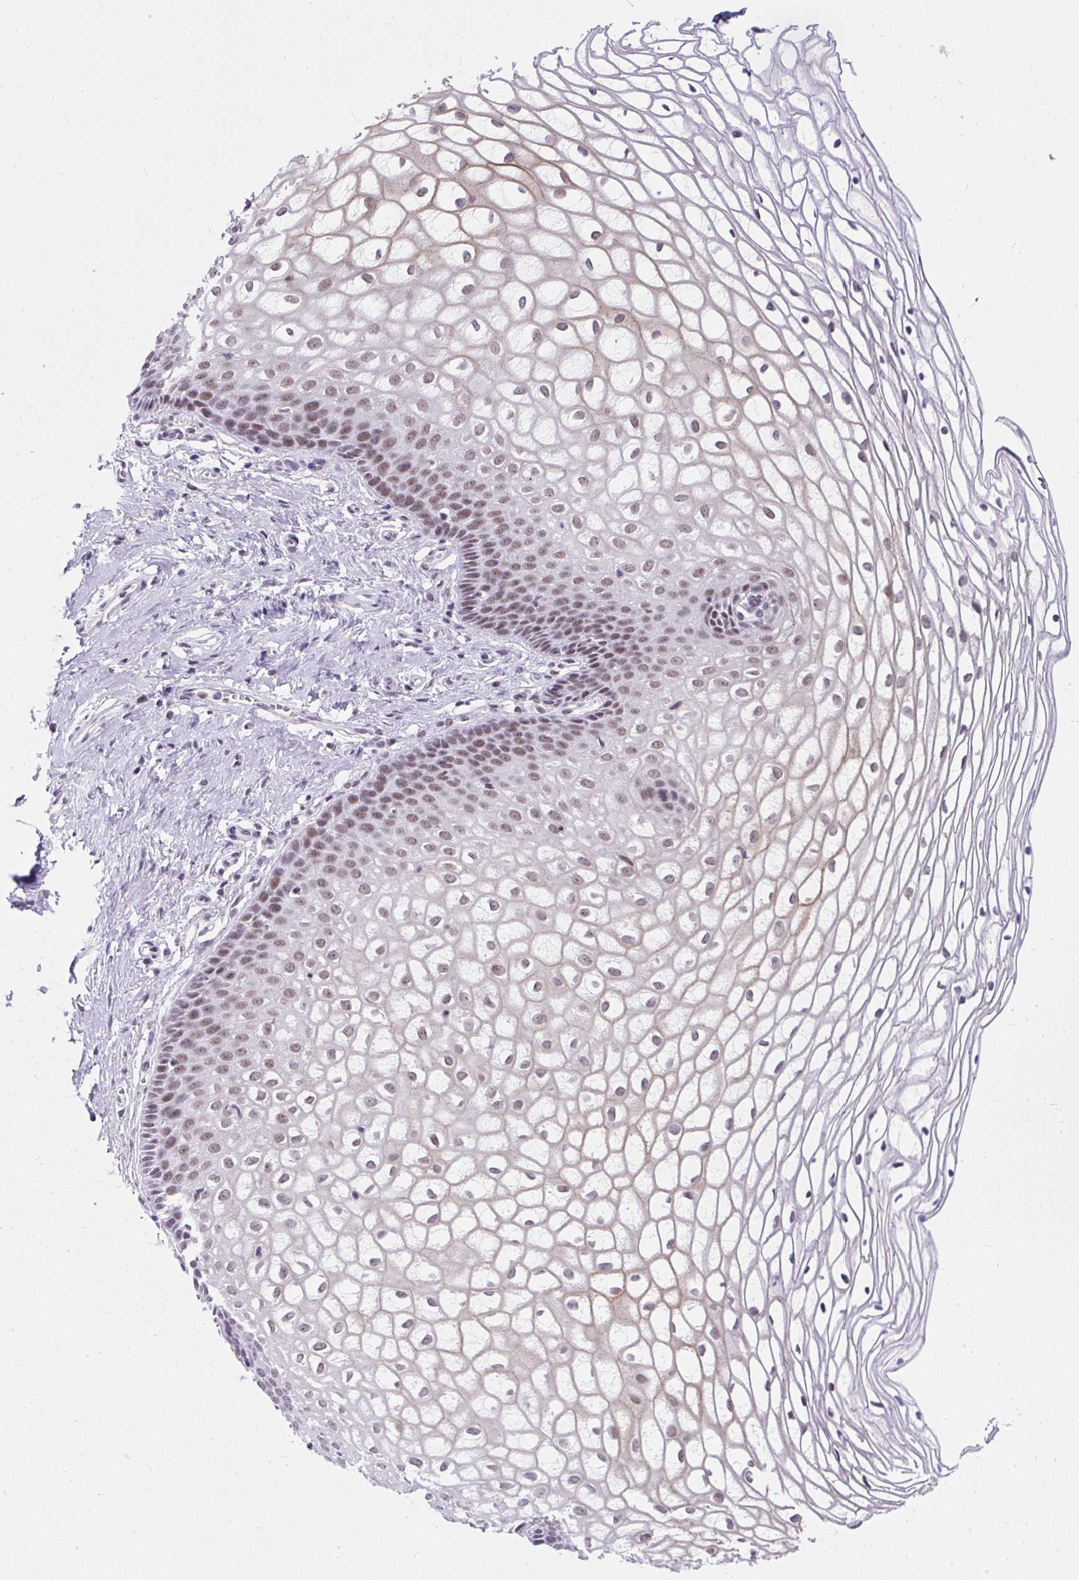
{"staining": {"intensity": "moderate", "quantity": ">75%", "location": "nuclear"}, "tissue": "cervix", "cell_type": "Glandular cells", "image_type": "normal", "snomed": [{"axis": "morphology", "description": "Normal tissue, NOS"}, {"axis": "topography", "description": "Cervix"}], "caption": "The histopathology image reveals immunohistochemical staining of benign cervix. There is moderate nuclear expression is present in approximately >75% of glandular cells.", "gene": "PLCXD2", "patient": {"sex": "female", "age": 36}}